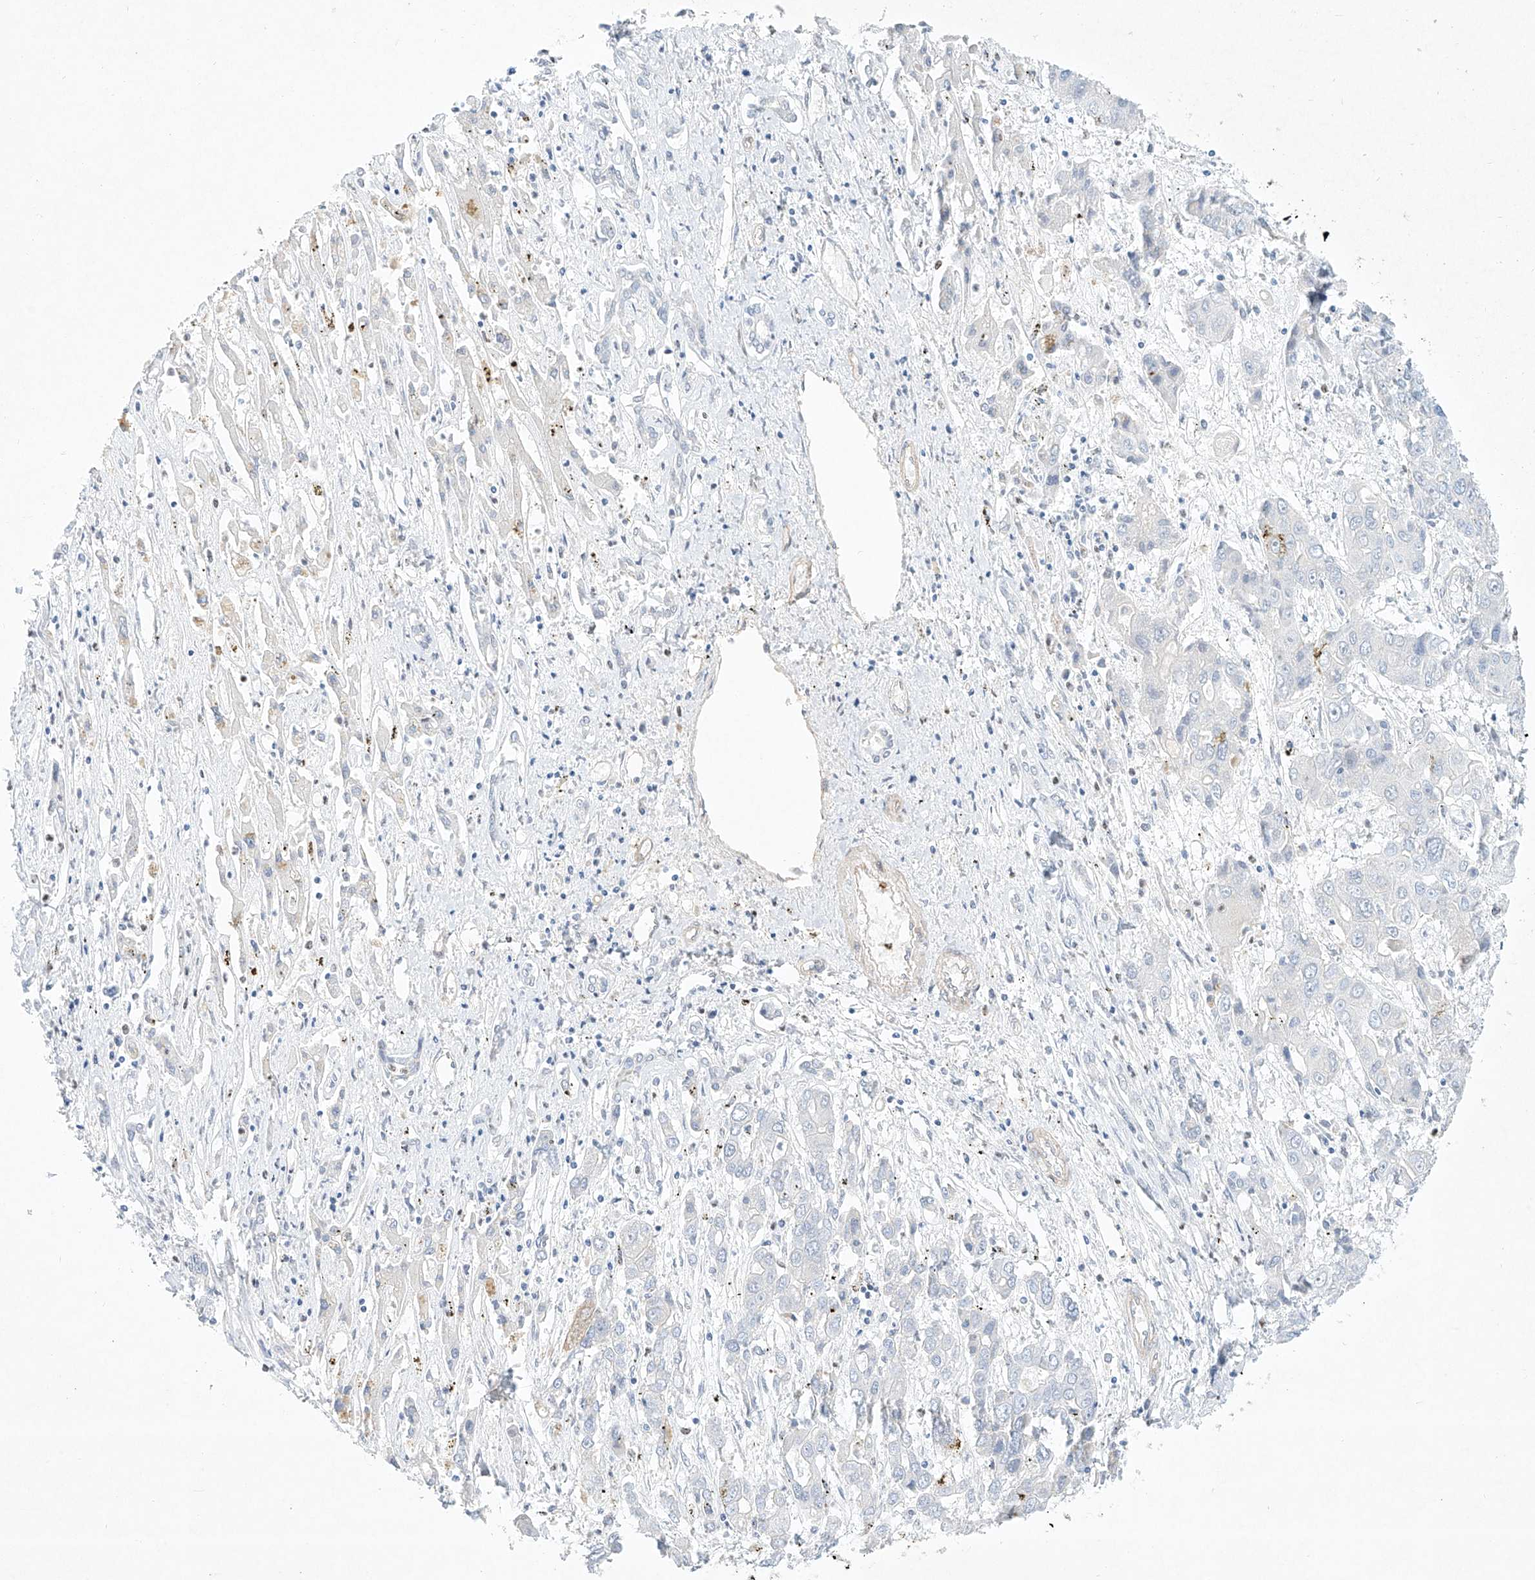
{"staining": {"intensity": "negative", "quantity": "none", "location": "none"}, "tissue": "liver cancer", "cell_type": "Tumor cells", "image_type": "cancer", "snomed": [{"axis": "morphology", "description": "Cholangiocarcinoma"}, {"axis": "topography", "description": "Liver"}], "caption": "Protein analysis of liver cancer (cholangiocarcinoma) demonstrates no significant expression in tumor cells. (DAB immunohistochemistry, high magnification).", "gene": "REEP2", "patient": {"sex": "male", "age": 67}}